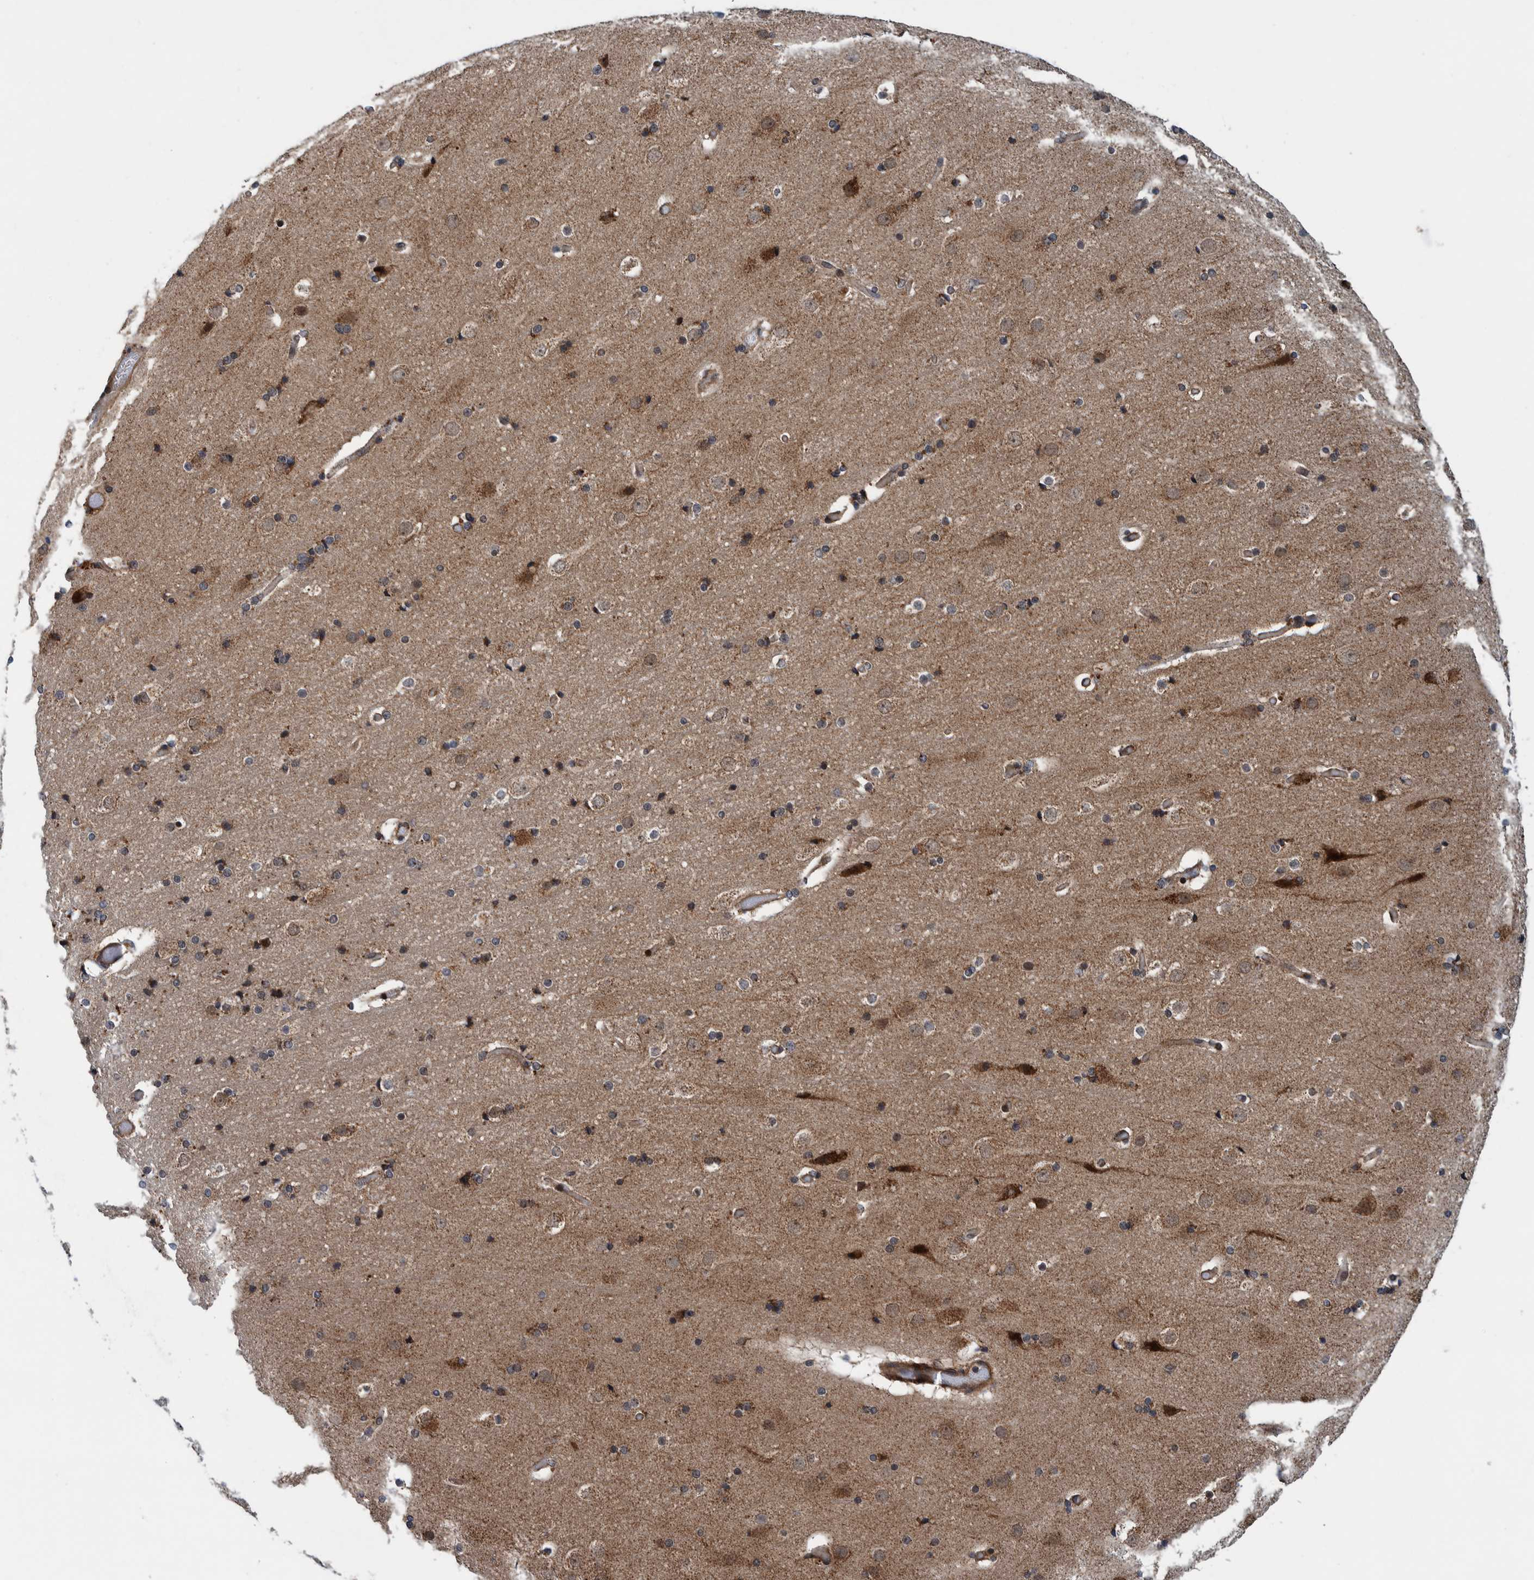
{"staining": {"intensity": "moderate", "quantity": ">75%", "location": "cytoplasmic/membranous"}, "tissue": "cerebral cortex", "cell_type": "Endothelial cells", "image_type": "normal", "snomed": [{"axis": "morphology", "description": "Normal tissue, NOS"}, {"axis": "topography", "description": "Cerebral cortex"}], "caption": "Approximately >75% of endothelial cells in benign cerebral cortex display moderate cytoplasmic/membranous protein positivity as visualized by brown immunohistochemical staining.", "gene": "MRPS7", "patient": {"sex": "male", "age": 57}}